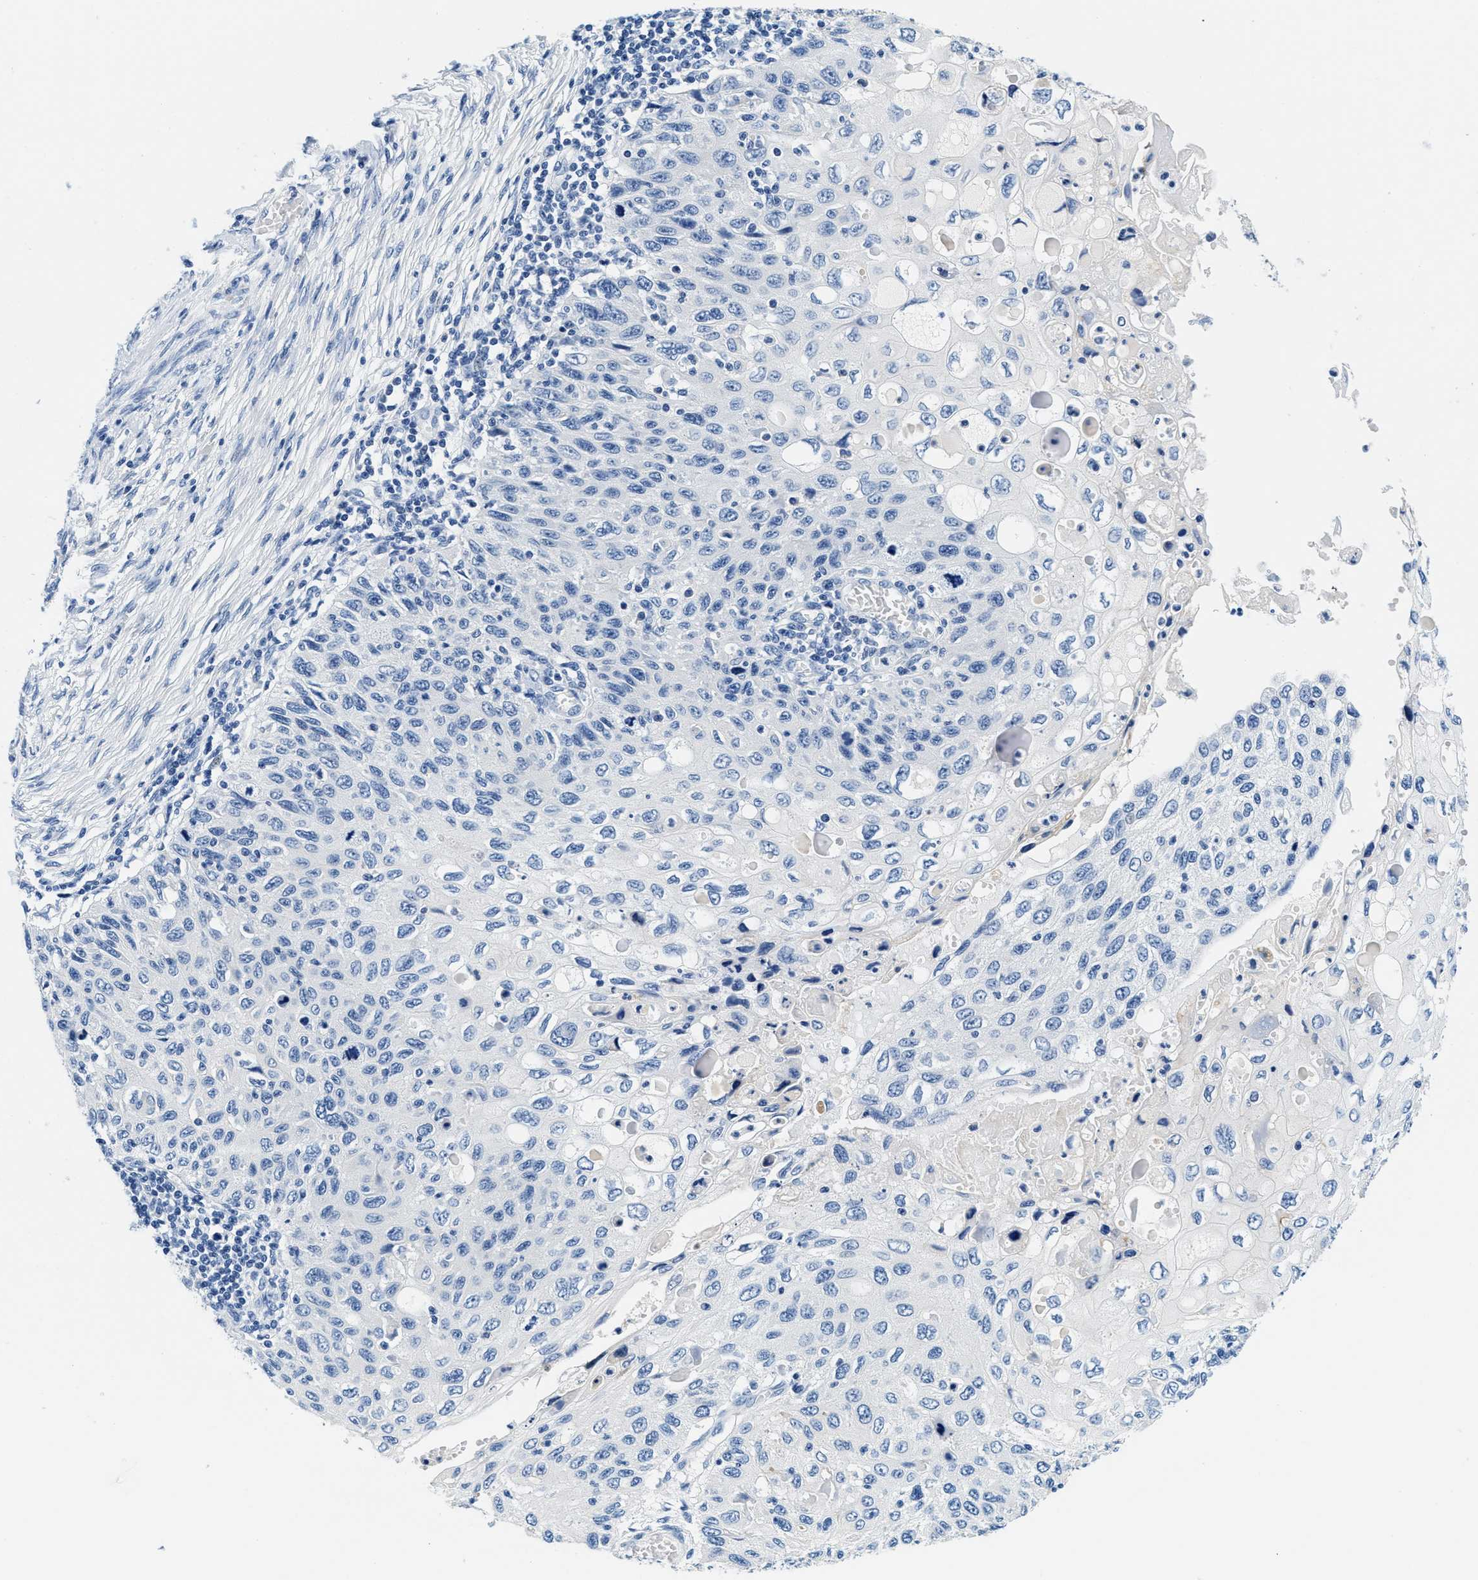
{"staining": {"intensity": "negative", "quantity": "none", "location": "none"}, "tissue": "cervical cancer", "cell_type": "Tumor cells", "image_type": "cancer", "snomed": [{"axis": "morphology", "description": "Squamous cell carcinoma, NOS"}, {"axis": "topography", "description": "Cervix"}], "caption": "Protein analysis of squamous cell carcinoma (cervical) reveals no significant expression in tumor cells.", "gene": "GSTM3", "patient": {"sex": "female", "age": 70}}